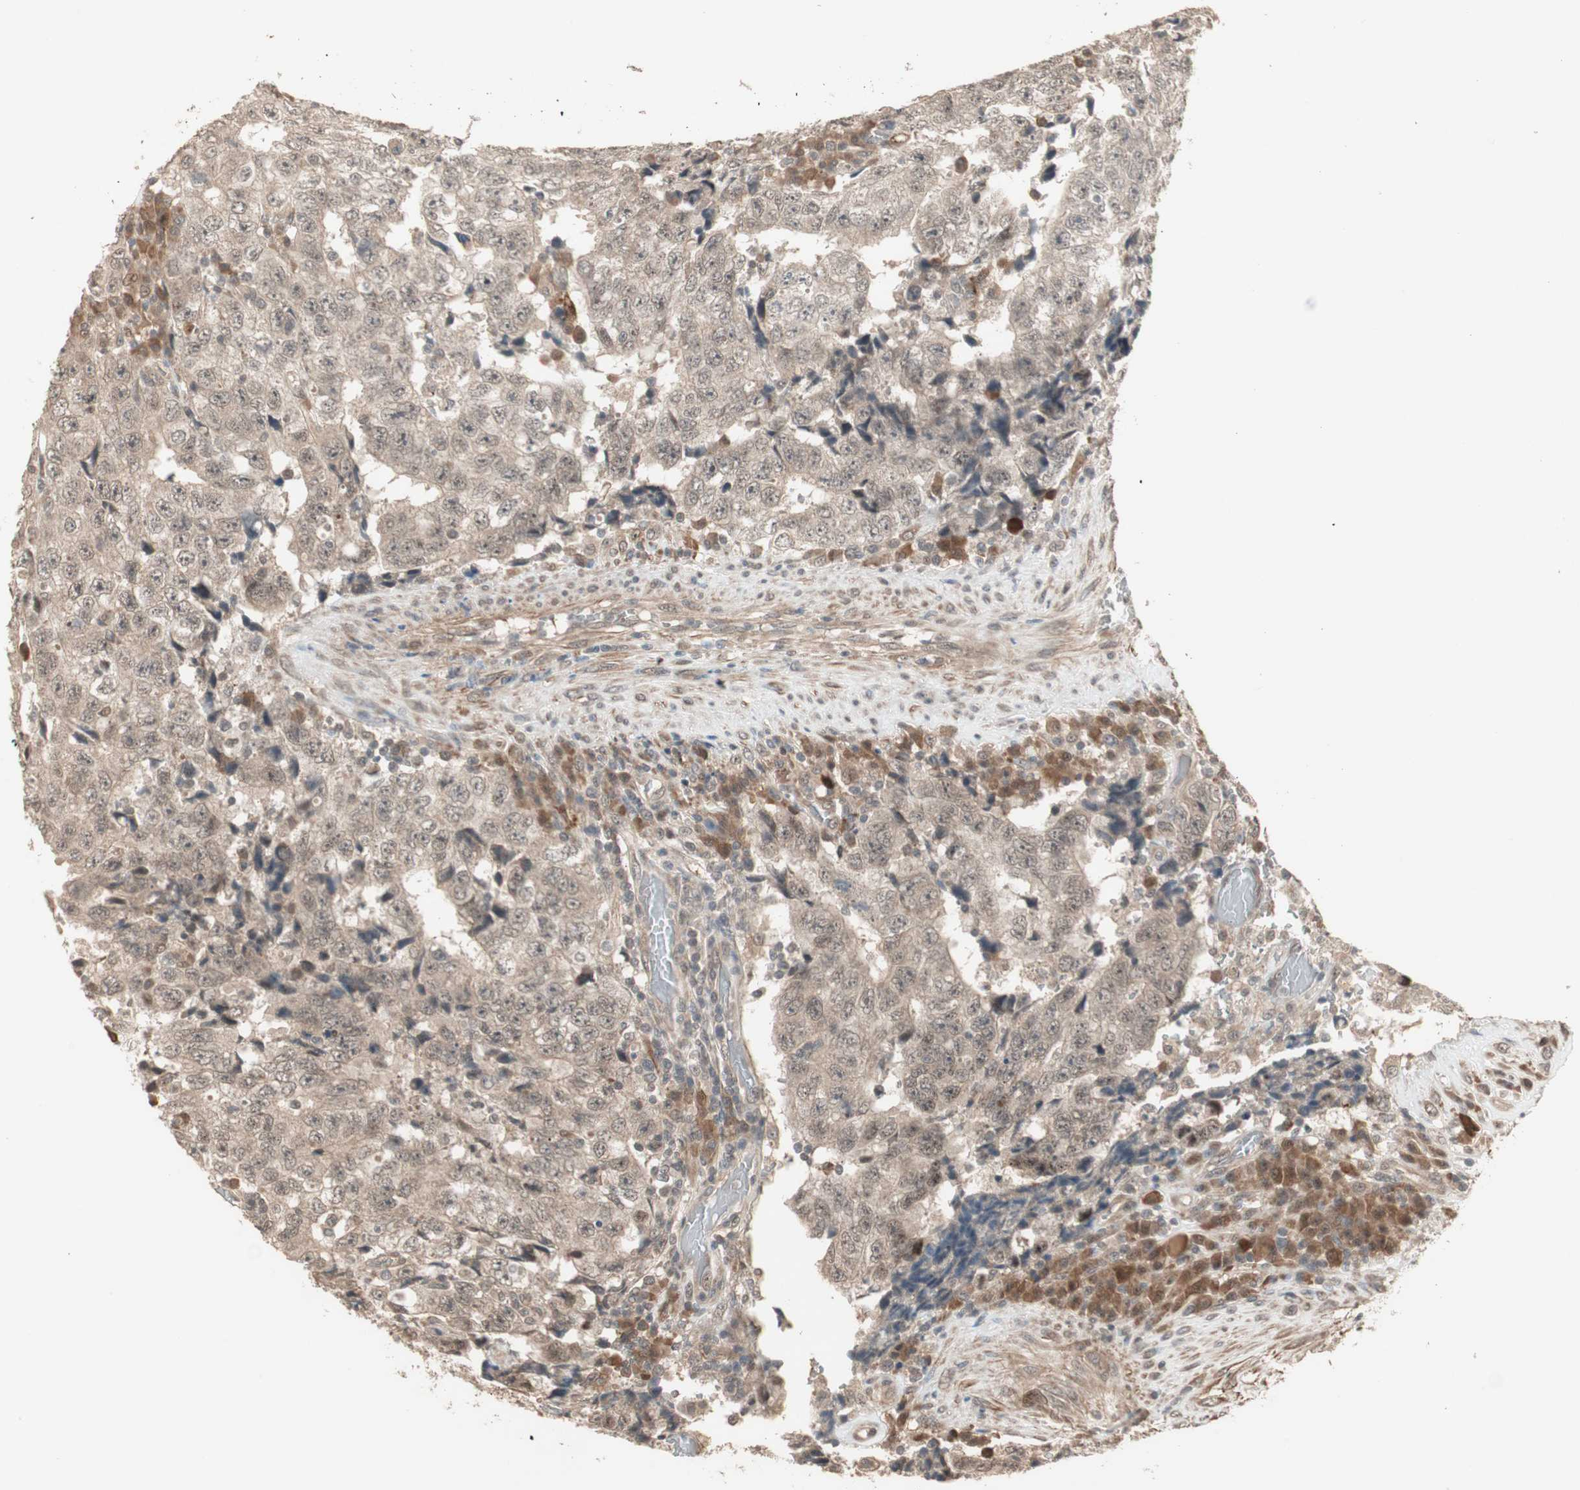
{"staining": {"intensity": "weak", "quantity": ">75%", "location": "cytoplasmic/membranous,nuclear"}, "tissue": "testis cancer", "cell_type": "Tumor cells", "image_type": "cancer", "snomed": [{"axis": "morphology", "description": "Necrosis, NOS"}, {"axis": "morphology", "description": "Carcinoma, Embryonal, NOS"}, {"axis": "topography", "description": "Testis"}], "caption": "Testis embryonal carcinoma stained for a protein (brown) demonstrates weak cytoplasmic/membranous and nuclear positive positivity in approximately >75% of tumor cells.", "gene": "ZSCAN31", "patient": {"sex": "male", "age": 19}}